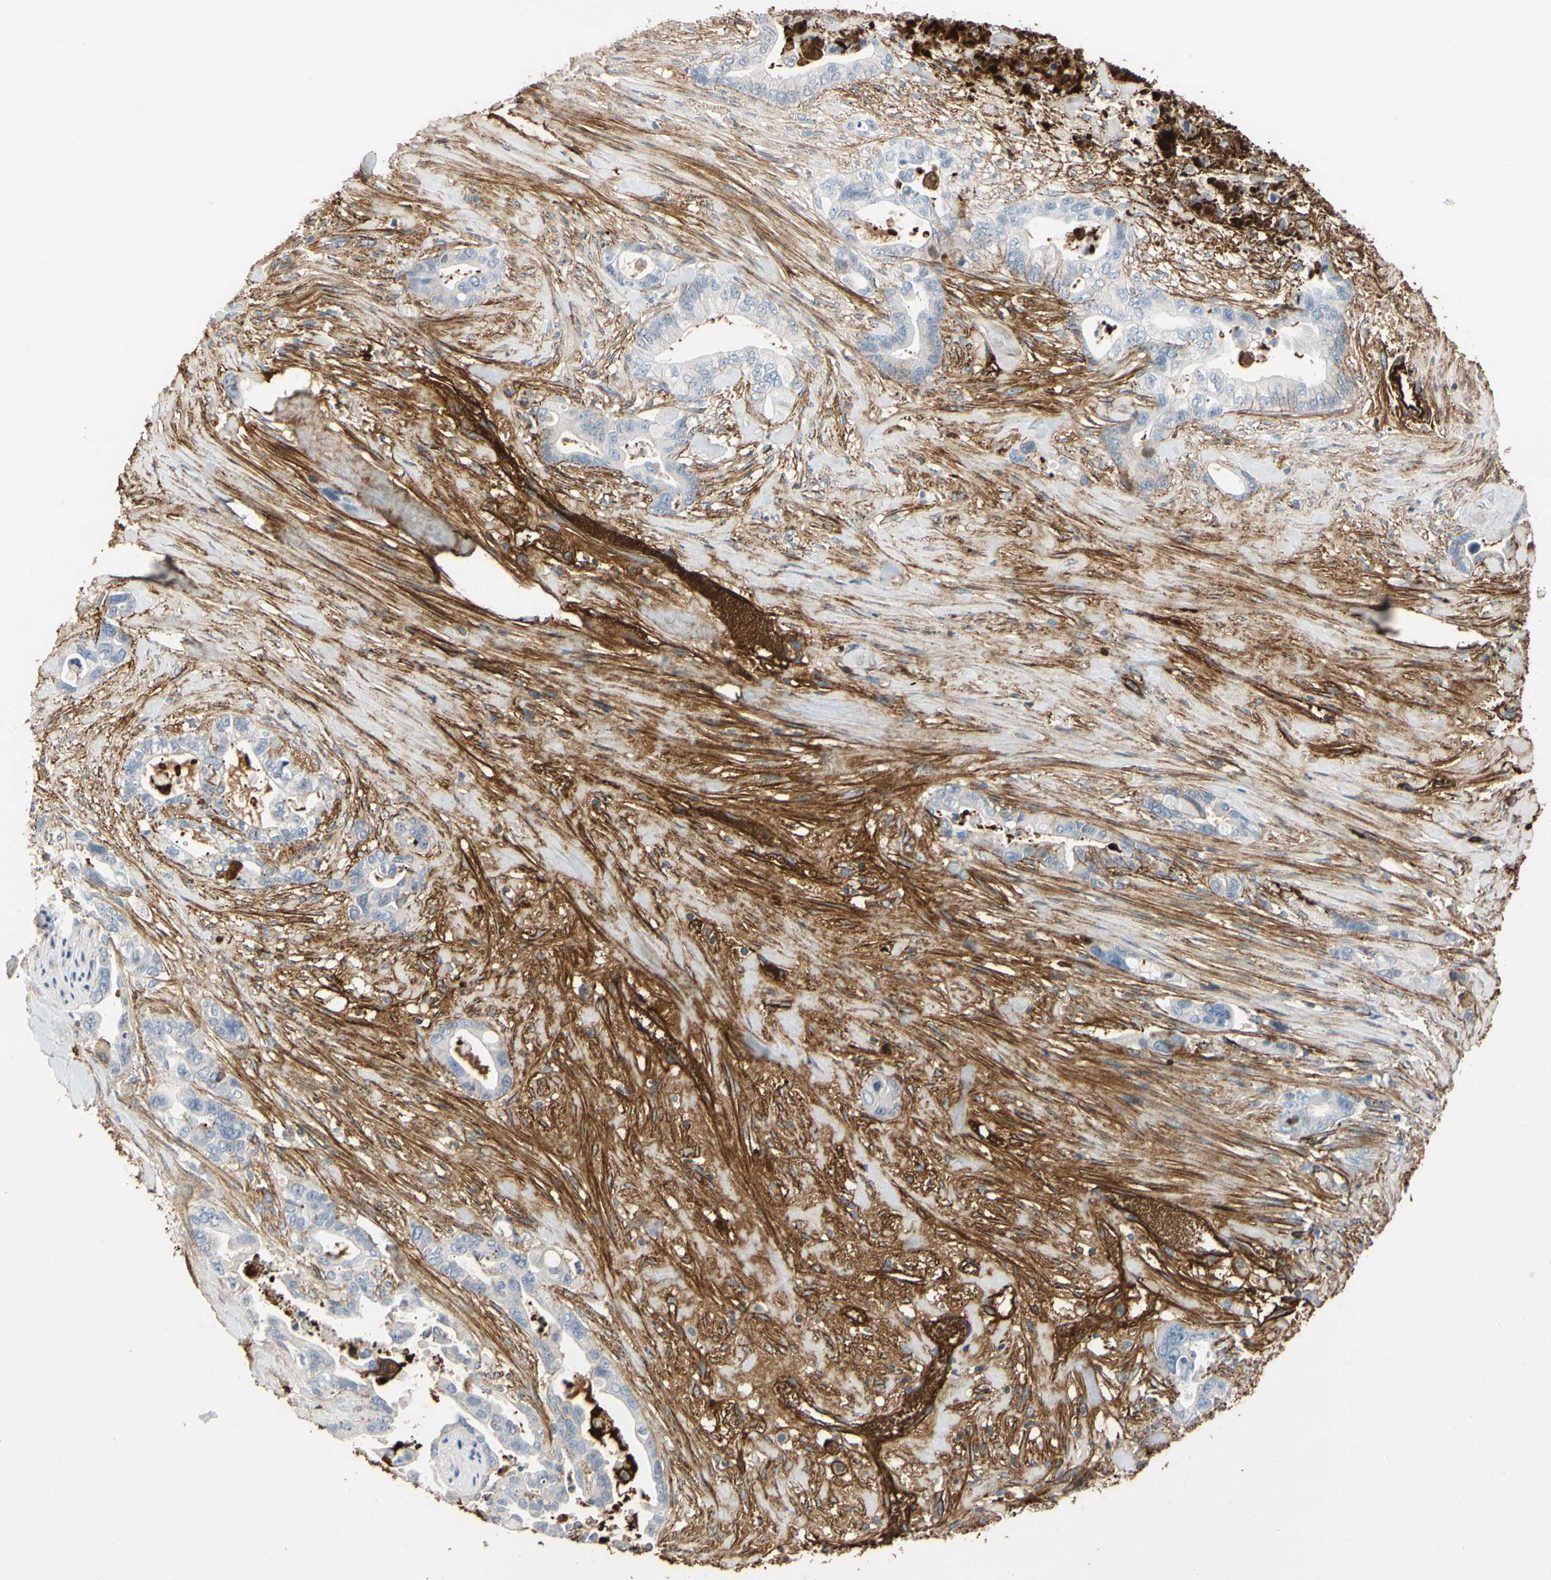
{"staining": {"intensity": "negative", "quantity": "none", "location": "none"}, "tissue": "pancreatic cancer", "cell_type": "Tumor cells", "image_type": "cancer", "snomed": [{"axis": "morphology", "description": "Adenocarcinoma, NOS"}, {"axis": "topography", "description": "Pancreas"}], "caption": "Pancreatic cancer (adenocarcinoma) was stained to show a protein in brown. There is no significant staining in tumor cells.", "gene": "FGB", "patient": {"sex": "male", "age": 70}}